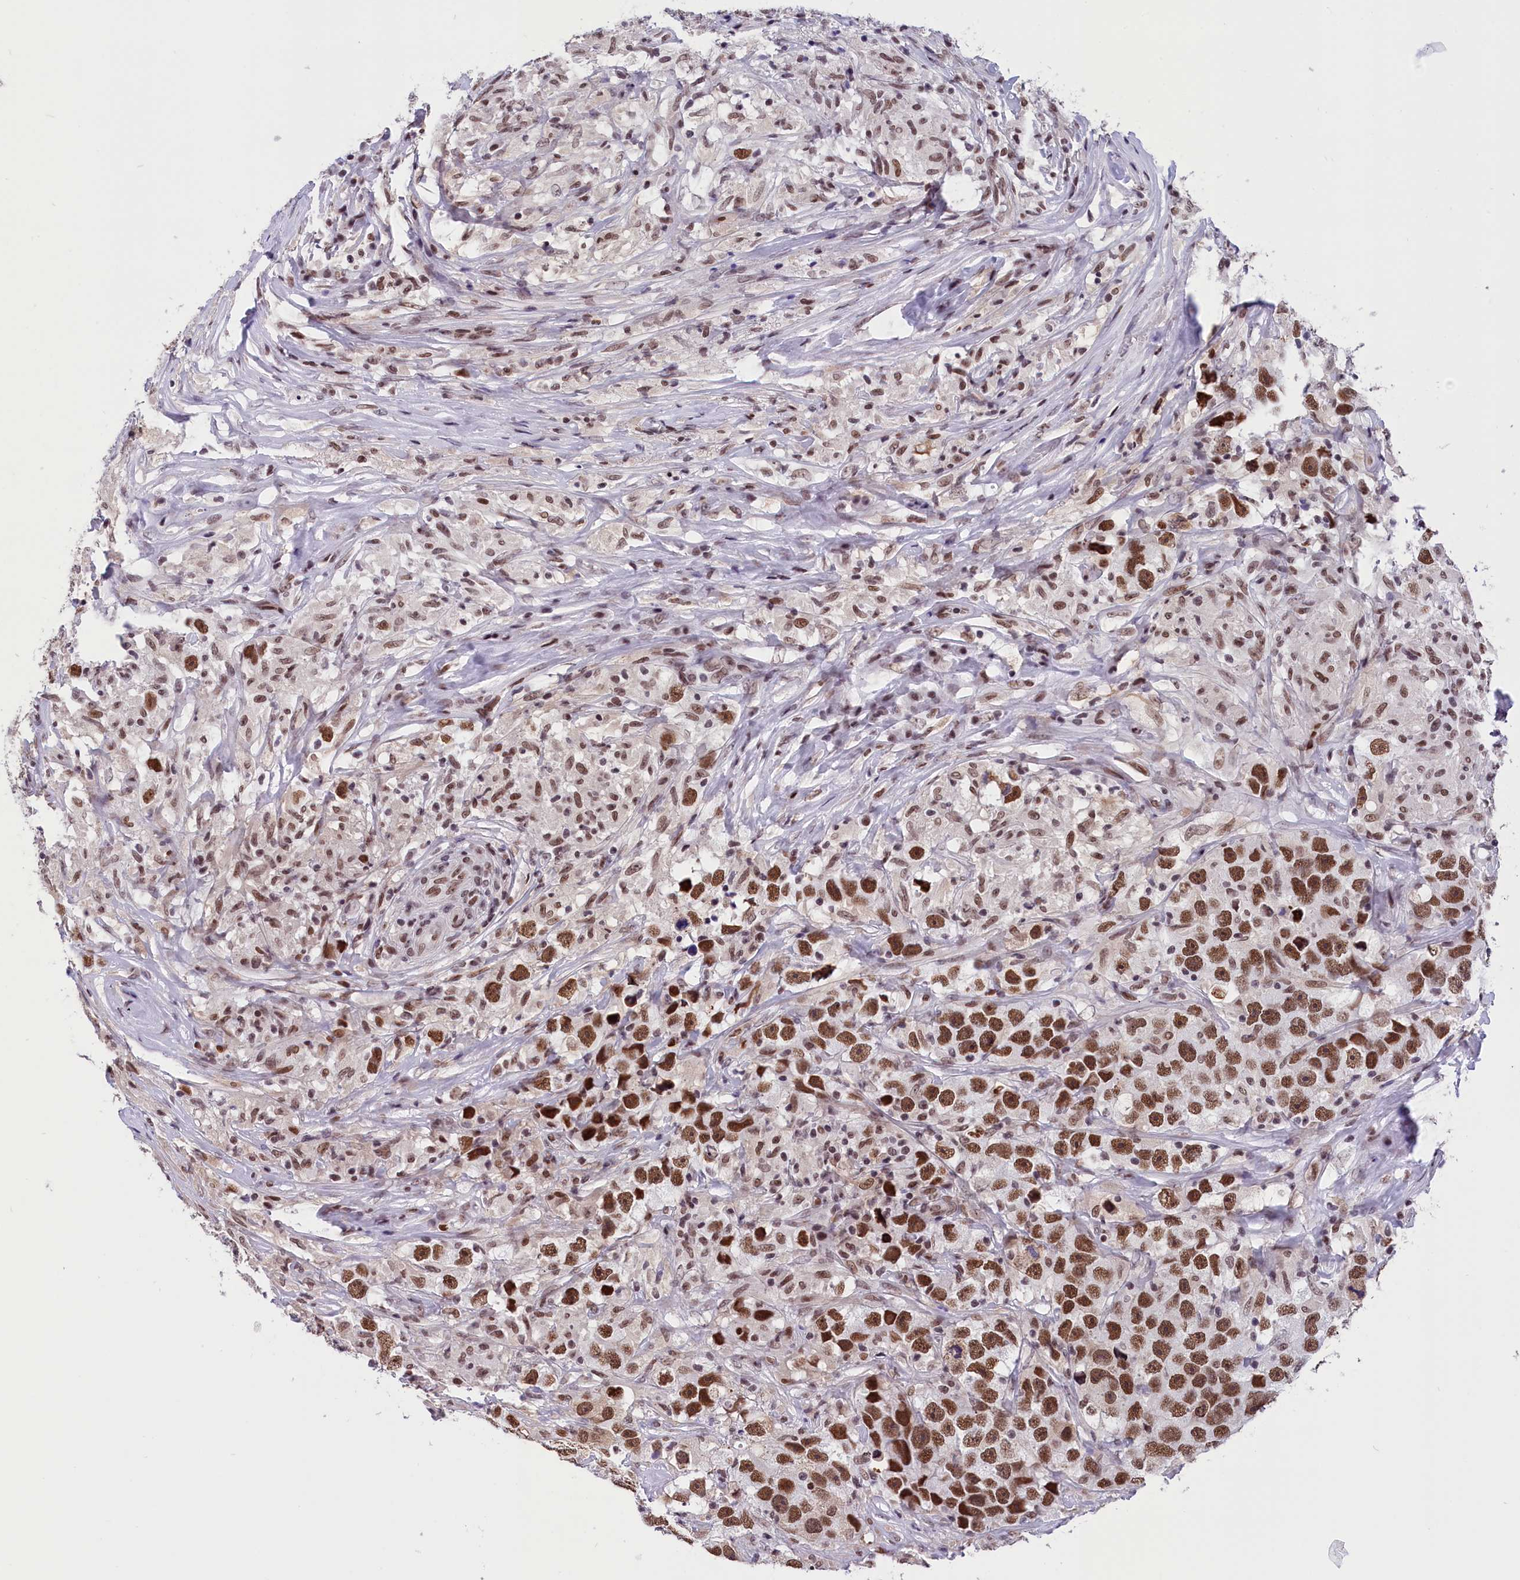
{"staining": {"intensity": "strong", "quantity": ">75%", "location": "nuclear"}, "tissue": "testis cancer", "cell_type": "Tumor cells", "image_type": "cancer", "snomed": [{"axis": "morphology", "description": "Seminoma, NOS"}, {"axis": "topography", "description": "Testis"}], "caption": "Seminoma (testis) was stained to show a protein in brown. There is high levels of strong nuclear expression in approximately >75% of tumor cells.", "gene": "CDYL2", "patient": {"sex": "male", "age": 49}}